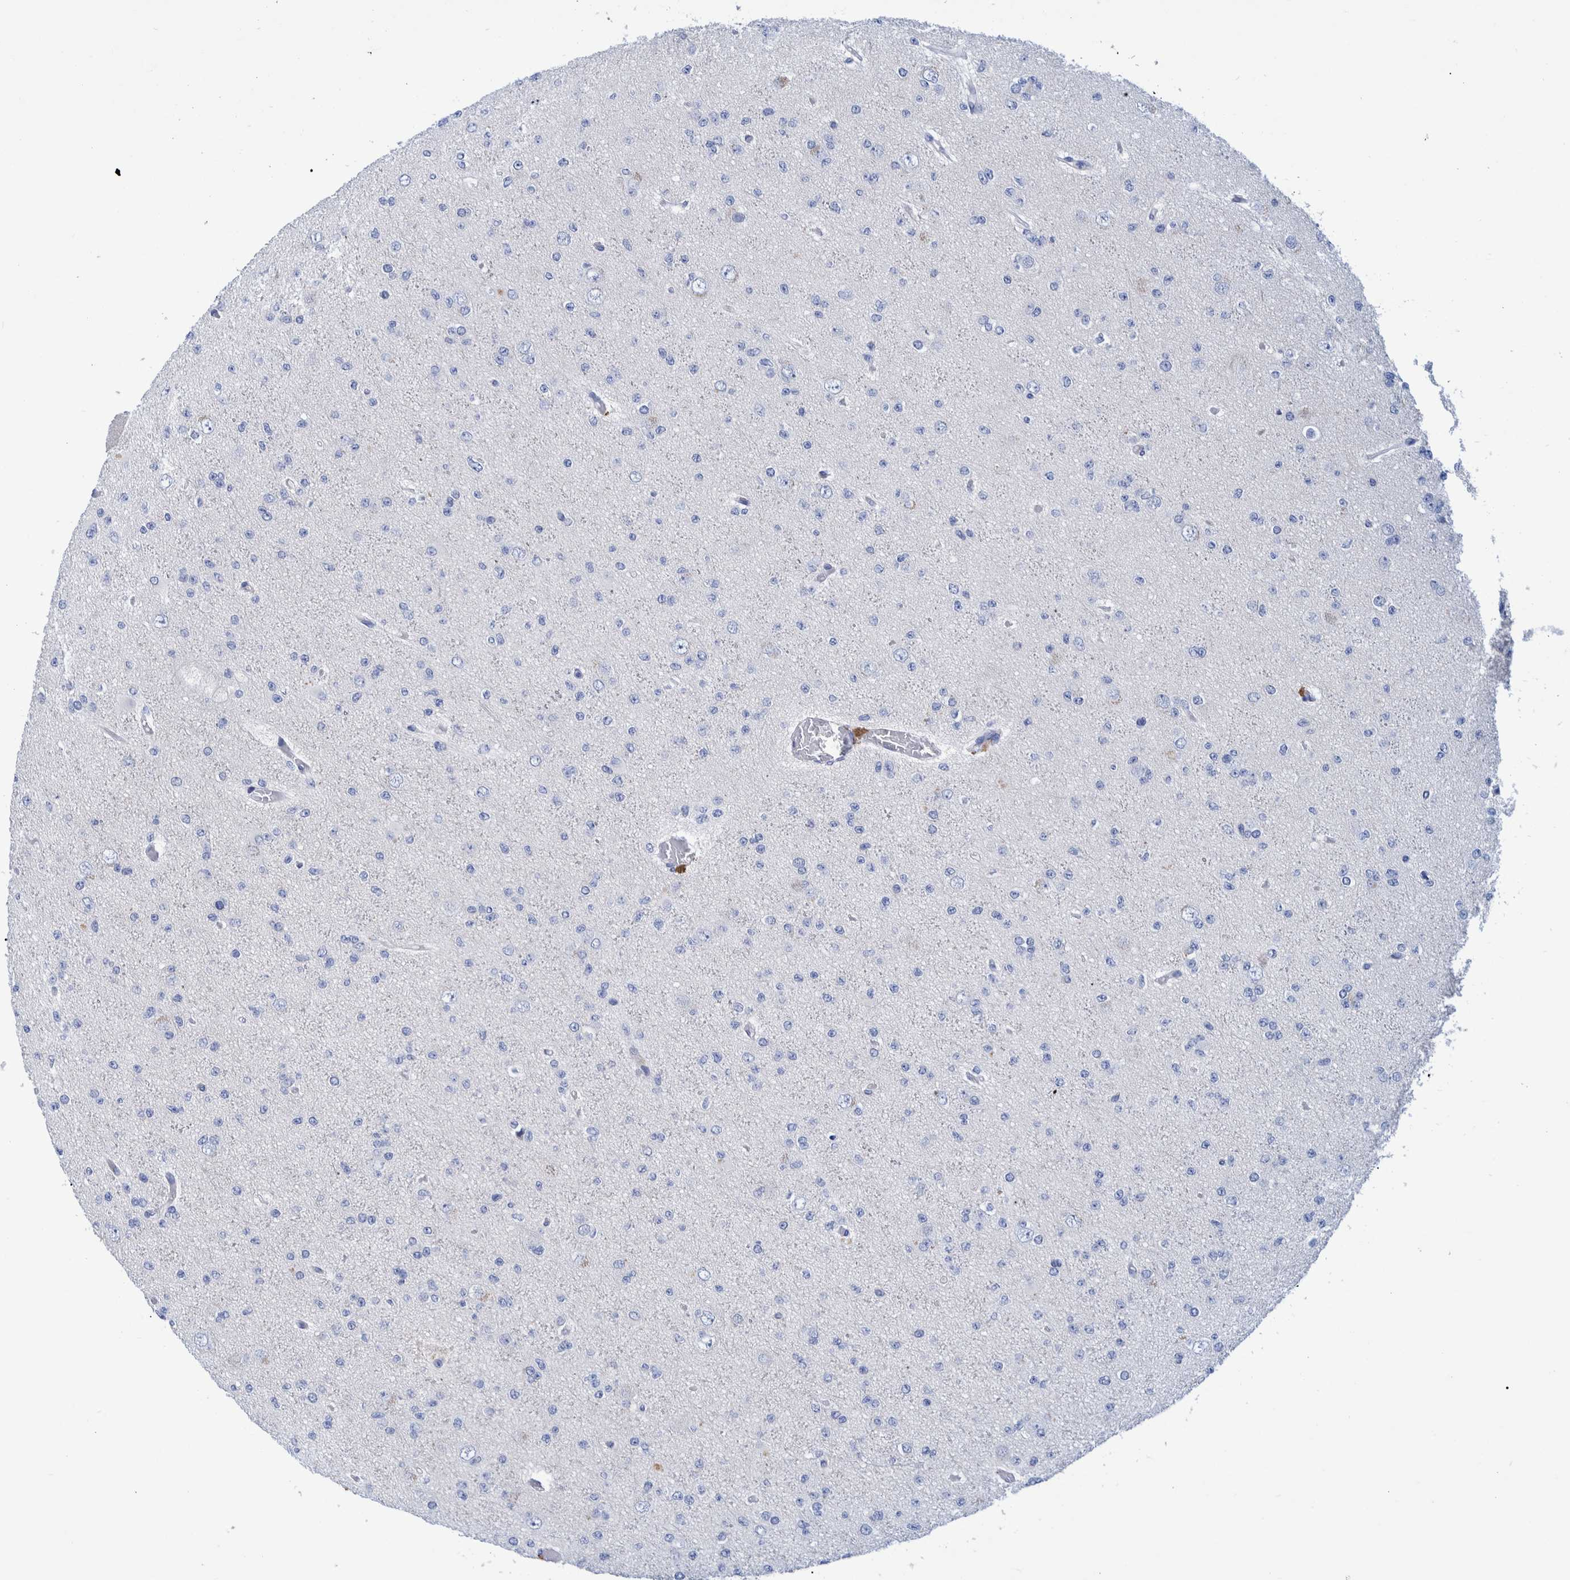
{"staining": {"intensity": "negative", "quantity": "none", "location": "none"}, "tissue": "glioma", "cell_type": "Tumor cells", "image_type": "cancer", "snomed": [{"axis": "morphology", "description": "Glioma, malignant, Low grade"}, {"axis": "topography", "description": "Brain"}], "caption": "Malignant glioma (low-grade) was stained to show a protein in brown. There is no significant expression in tumor cells. (DAB IHC, high magnification).", "gene": "MKS1", "patient": {"sex": "female", "age": 22}}